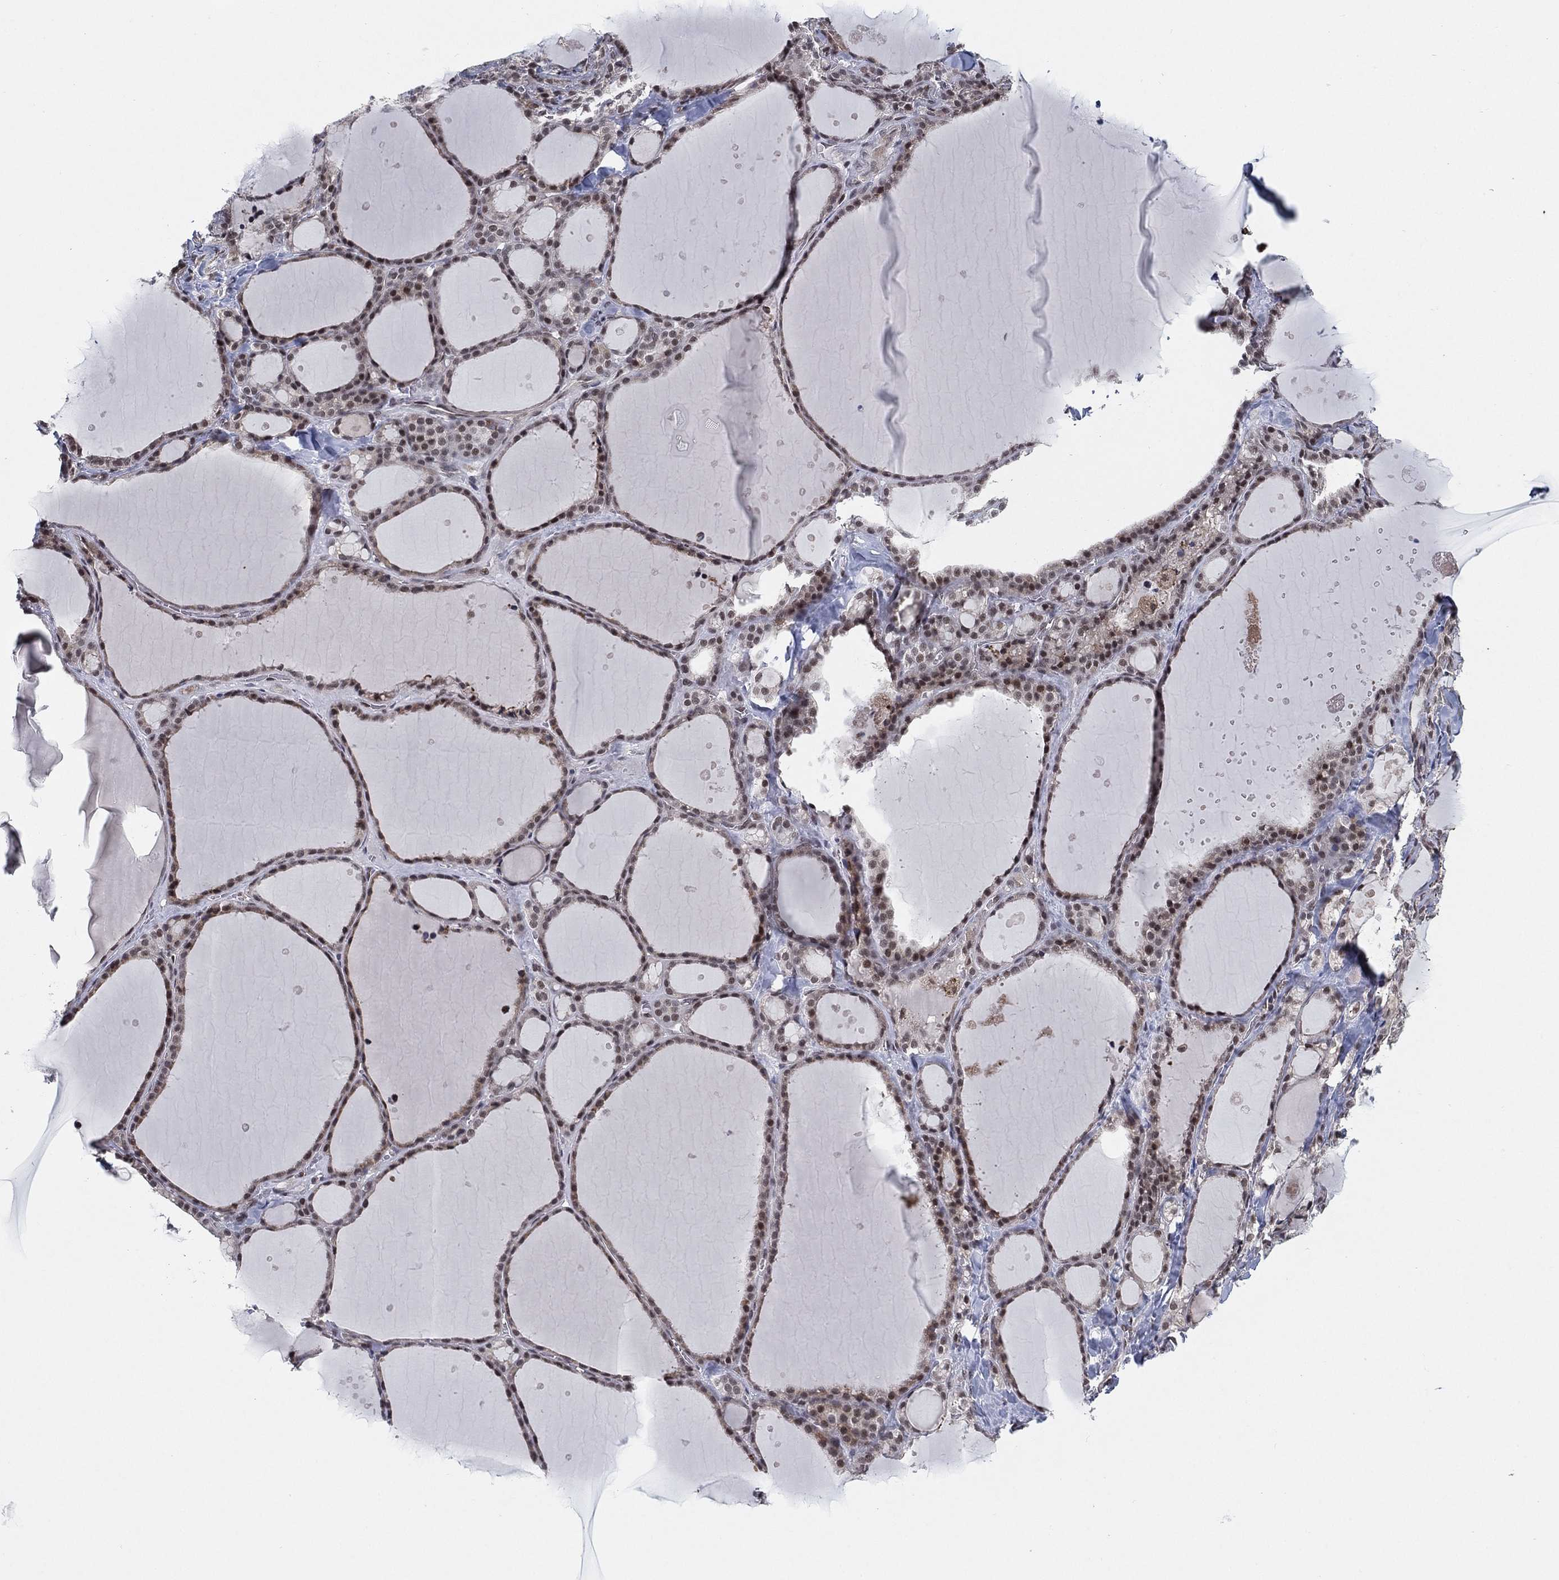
{"staining": {"intensity": "moderate", "quantity": "<25%", "location": "nuclear"}, "tissue": "thyroid gland", "cell_type": "Glandular cells", "image_type": "normal", "snomed": [{"axis": "morphology", "description": "Normal tissue, NOS"}, {"axis": "topography", "description": "Thyroid gland"}], "caption": "Moderate nuclear staining is seen in approximately <25% of glandular cells in benign thyroid gland.", "gene": "DGCR8", "patient": {"sex": "male", "age": 68}}